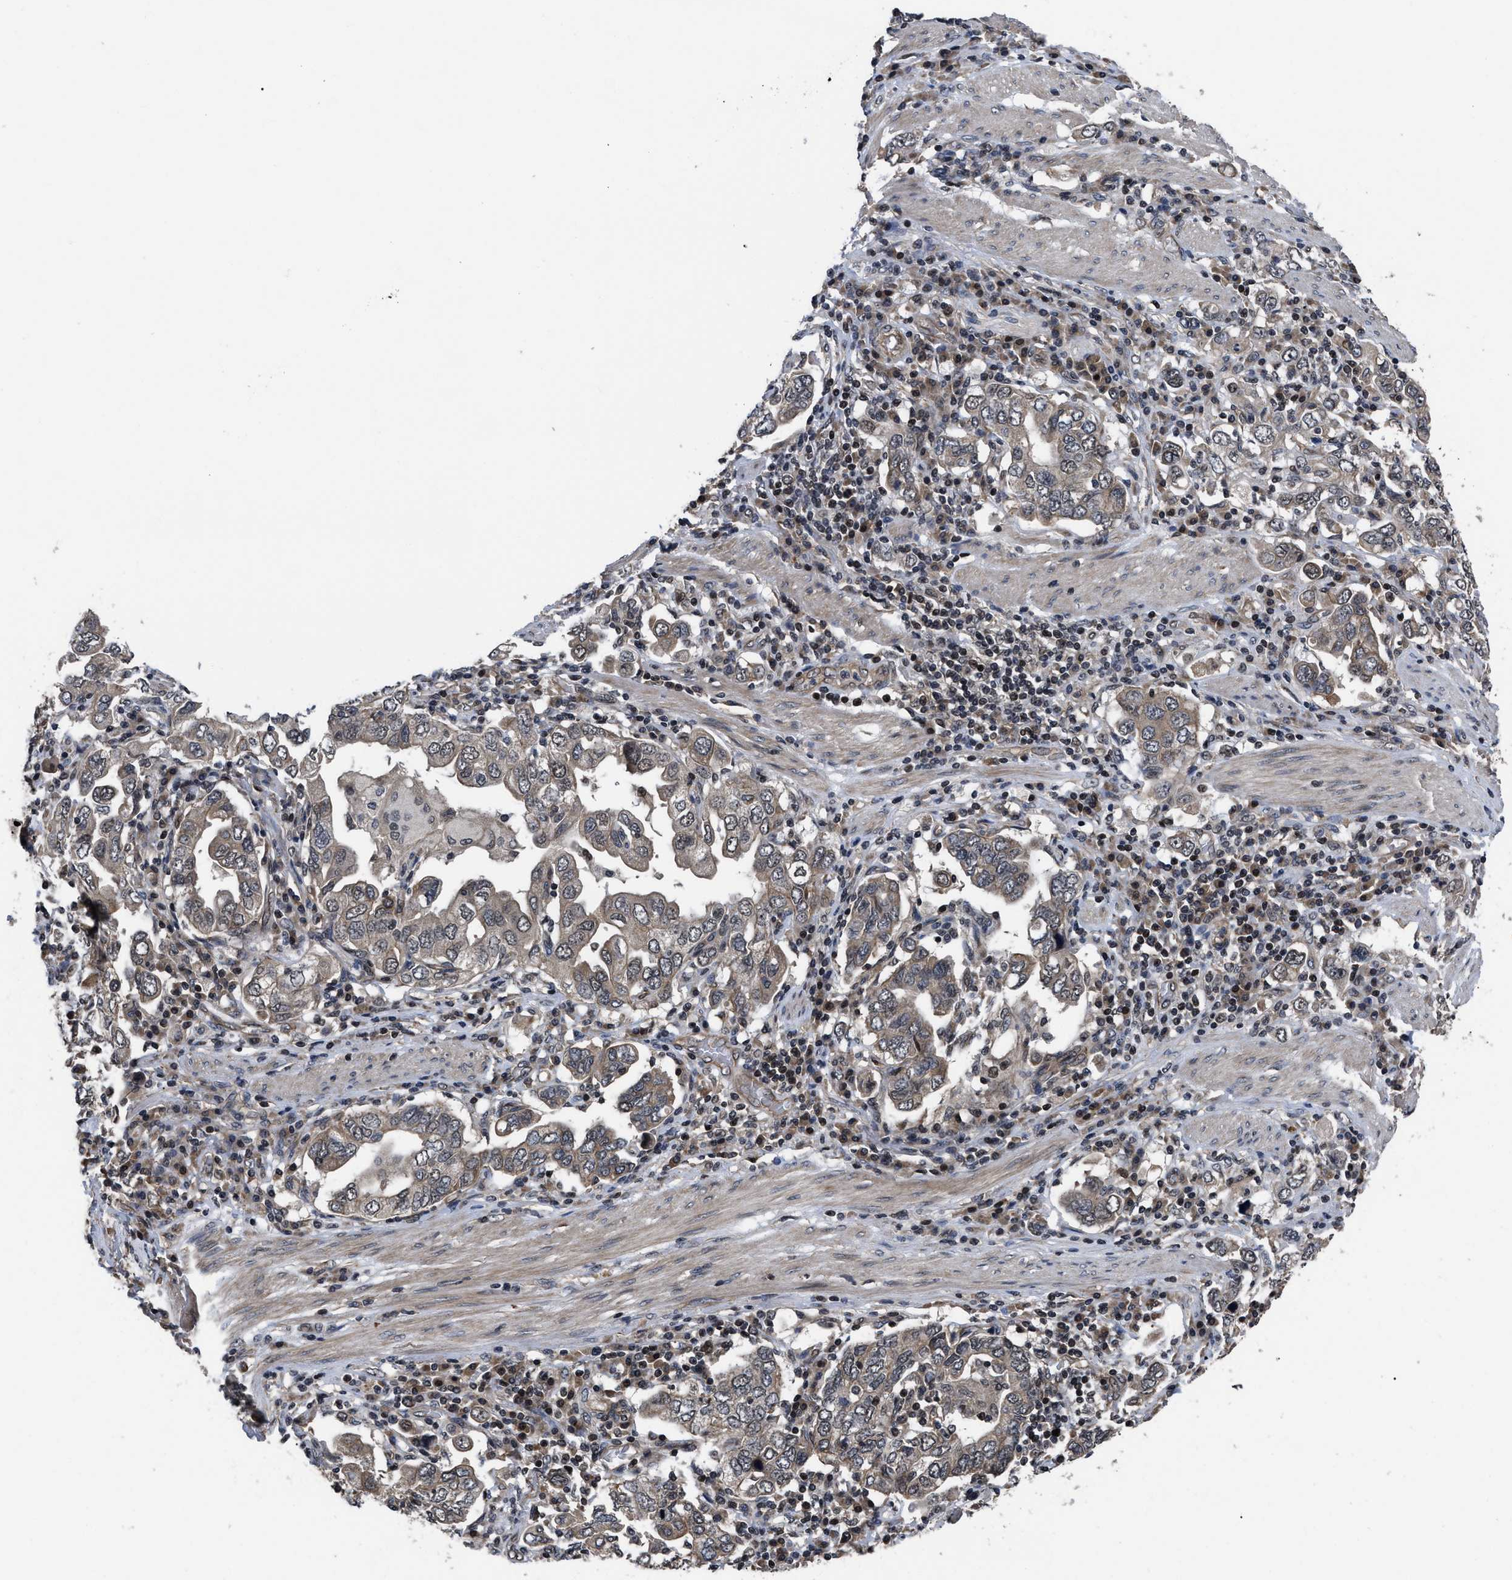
{"staining": {"intensity": "weak", "quantity": "25%-75%", "location": "cytoplasmic/membranous"}, "tissue": "stomach cancer", "cell_type": "Tumor cells", "image_type": "cancer", "snomed": [{"axis": "morphology", "description": "Adenocarcinoma, NOS"}, {"axis": "topography", "description": "Stomach, upper"}], "caption": "Immunohistochemistry (IHC) photomicrograph of neoplastic tissue: stomach cancer (adenocarcinoma) stained using IHC exhibits low levels of weak protein expression localized specifically in the cytoplasmic/membranous of tumor cells, appearing as a cytoplasmic/membranous brown color.", "gene": "DNAJC14", "patient": {"sex": "male", "age": 62}}